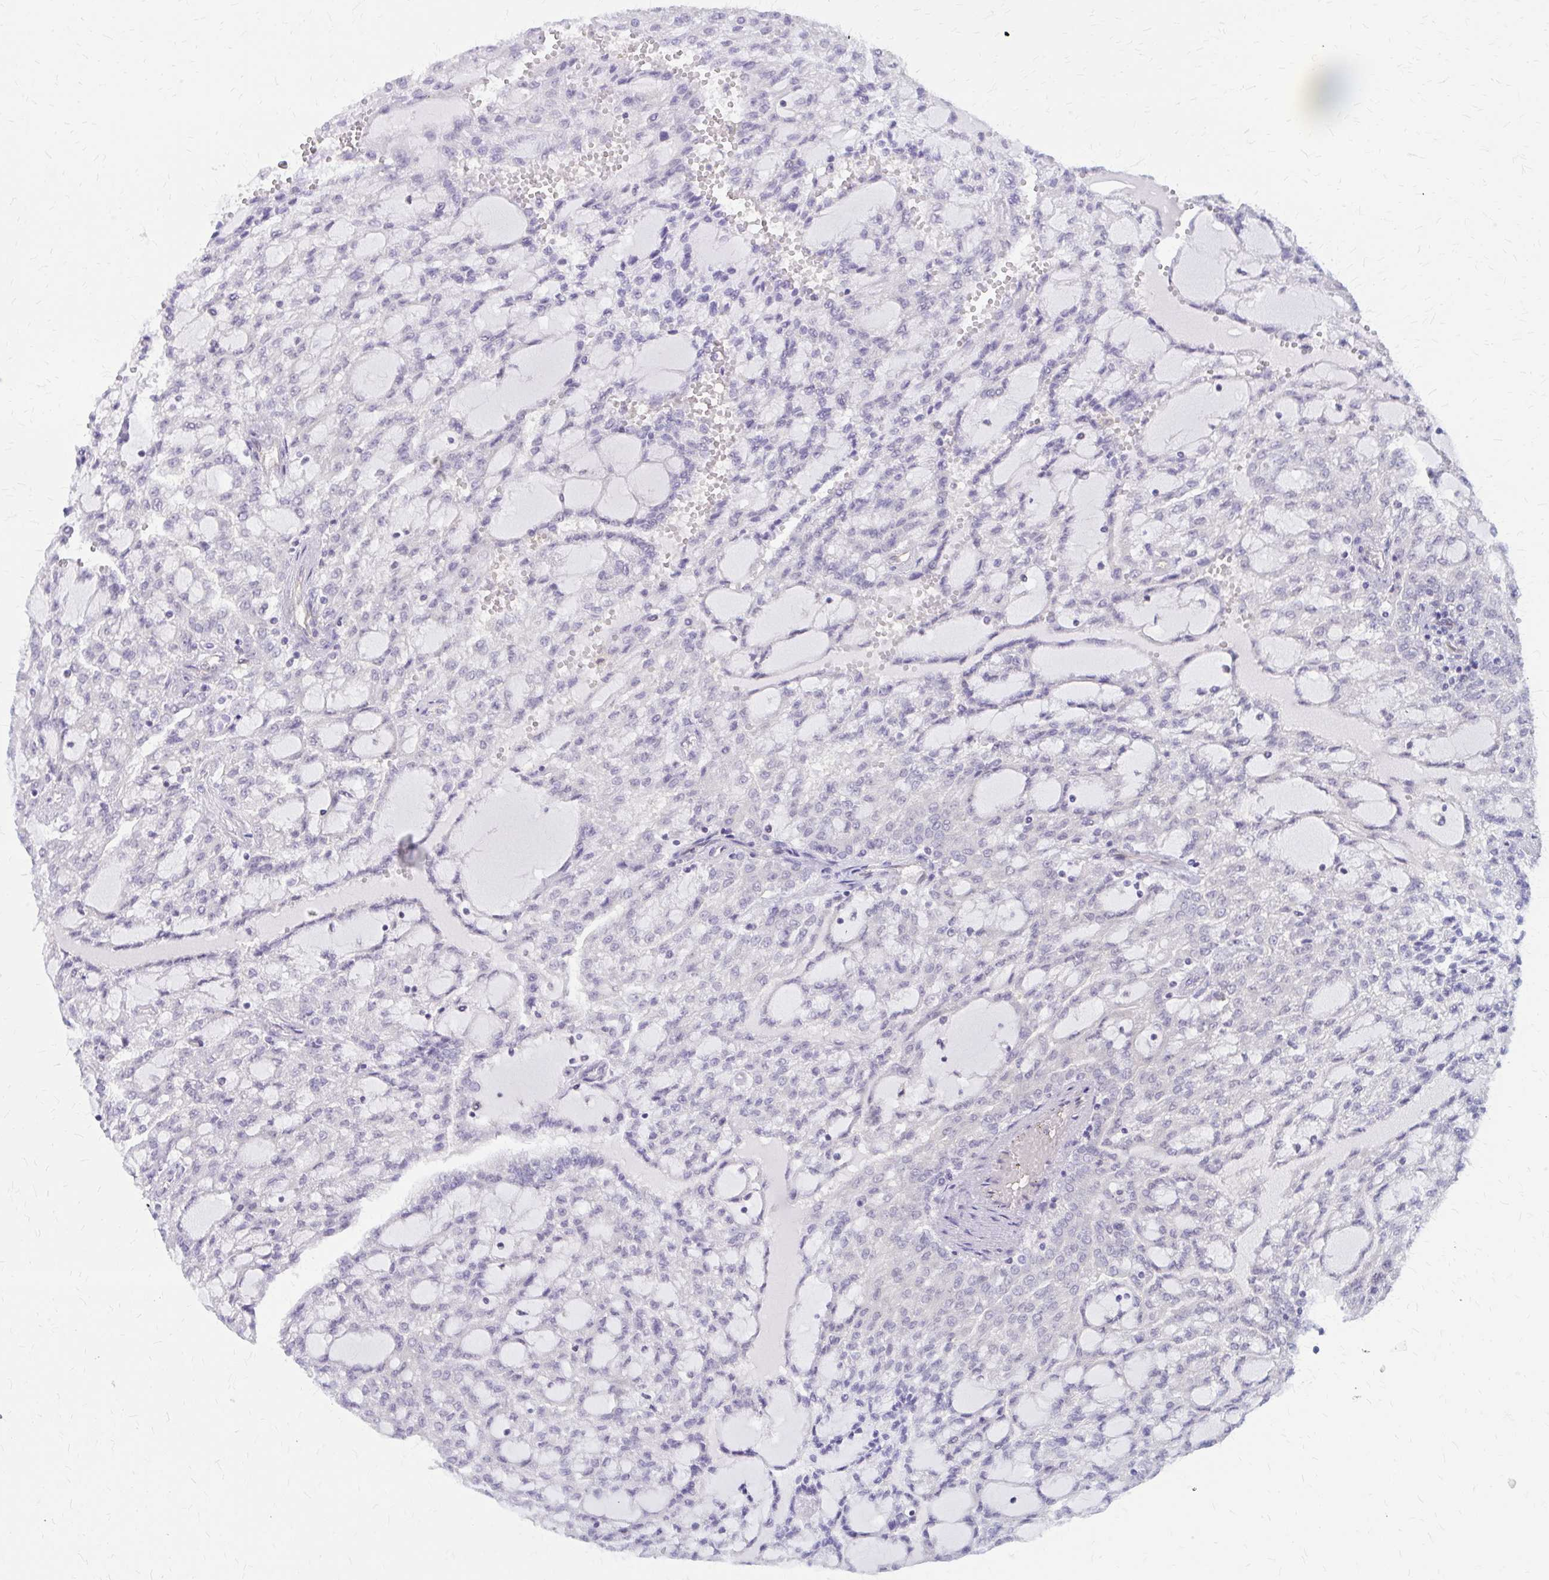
{"staining": {"intensity": "negative", "quantity": "none", "location": "none"}, "tissue": "renal cancer", "cell_type": "Tumor cells", "image_type": "cancer", "snomed": [{"axis": "morphology", "description": "Adenocarcinoma, NOS"}, {"axis": "topography", "description": "Kidney"}], "caption": "High magnification brightfield microscopy of adenocarcinoma (renal) stained with DAB (brown) and counterstained with hematoxylin (blue): tumor cells show no significant expression.", "gene": "CLIC2", "patient": {"sex": "male", "age": 63}}